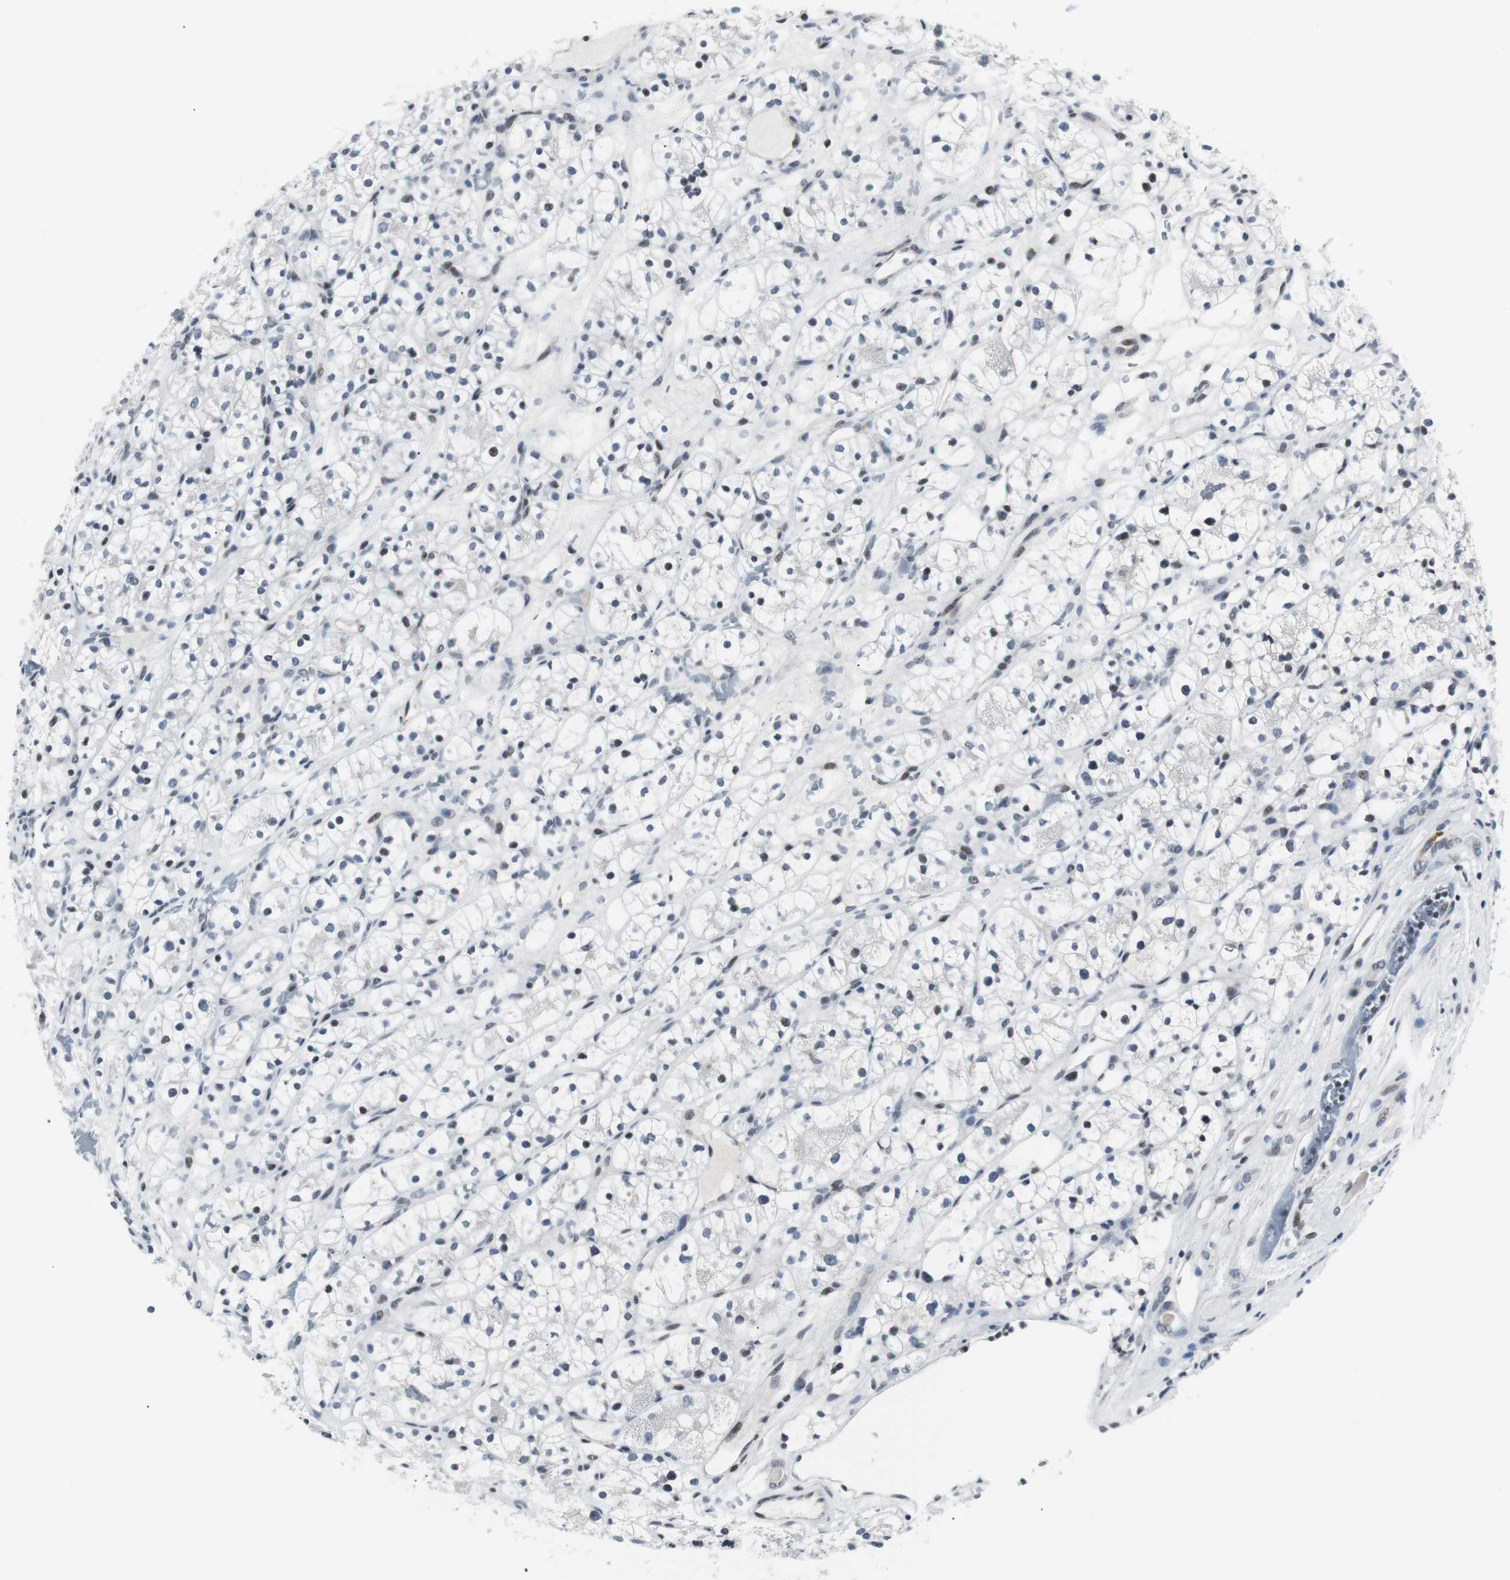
{"staining": {"intensity": "weak", "quantity": "<25%", "location": "nuclear"}, "tissue": "renal cancer", "cell_type": "Tumor cells", "image_type": "cancer", "snomed": [{"axis": "morphology", "description": "Adenocarcinoma, NOS"}, {"axis": "topography", "description": "Kidney"}], "caption": "Immunohistochemical staining of renal adenocarcinoma exhibits no significant expression in tumor cells. (Brightfield microscopy of DAB (3,3'-diaminobenzidine) immunohistochemistry (IHC) at high magnification).", "gene": "MTA1", "patient": {"sex": "female", "age": 60}}